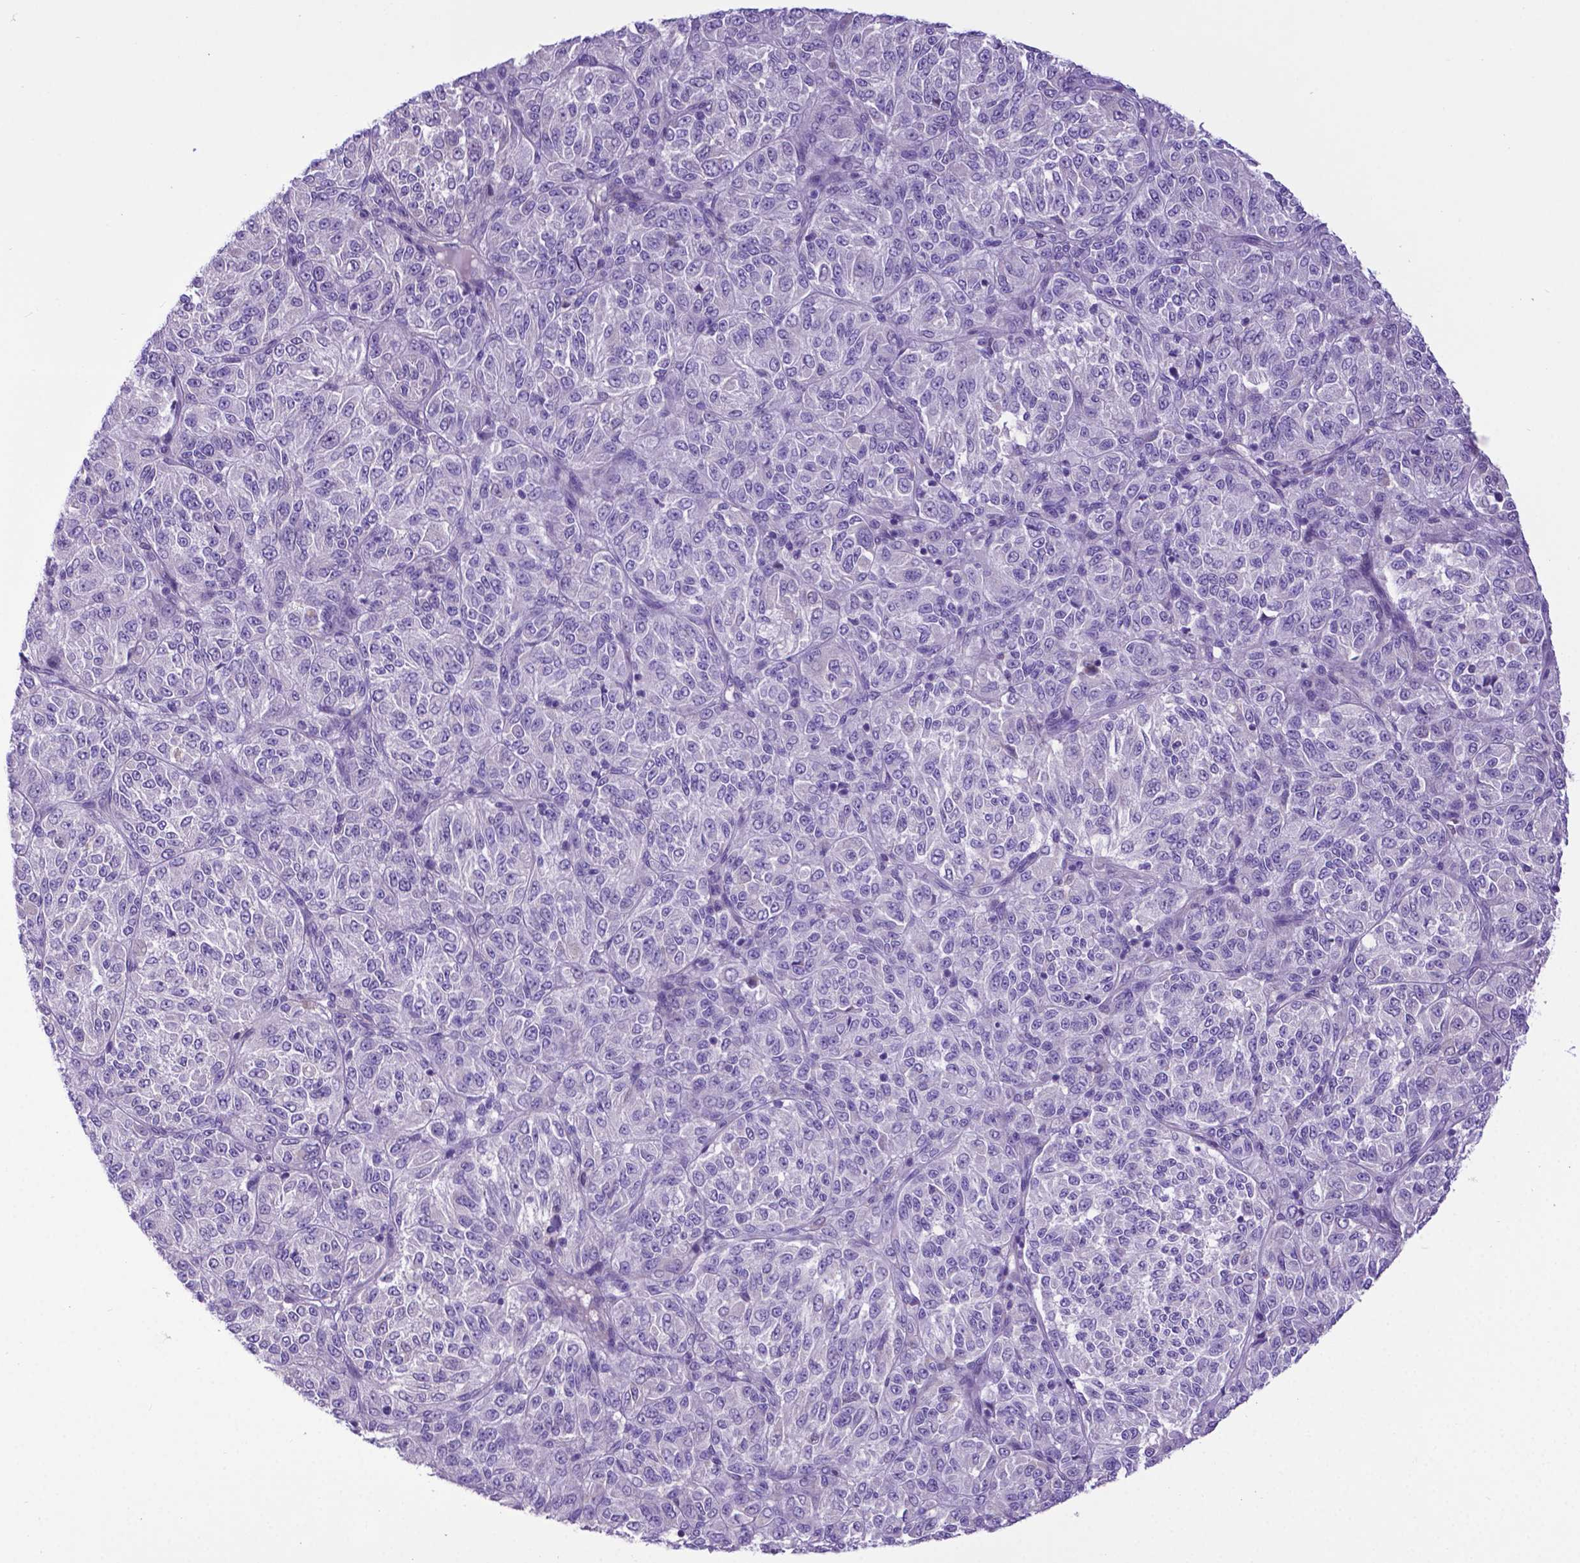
{"staining": {"intensity": "negative", "quantity": "none", "location": "none"}, "tissue": "melanoma", "cell_type": "Tumor cells", "image_type": "cancer", "snomed": [{"axis": "morphology", "description": "Malignant melanoma, Metastatic site"}, {"axis": "topography", "description": "Brain"}], "caption": "This is a histopathology image of IHC staining of malignant melanoma (metastatic site), which shows no expression in tumor cells. (Brightfield microscopy of DAB (3,3'-diaminobenzidine) immunohistochemistry (IHC) at high magnification).", "gene": "ADRA2B", "patient": {"sex": "female", "age": 56}}